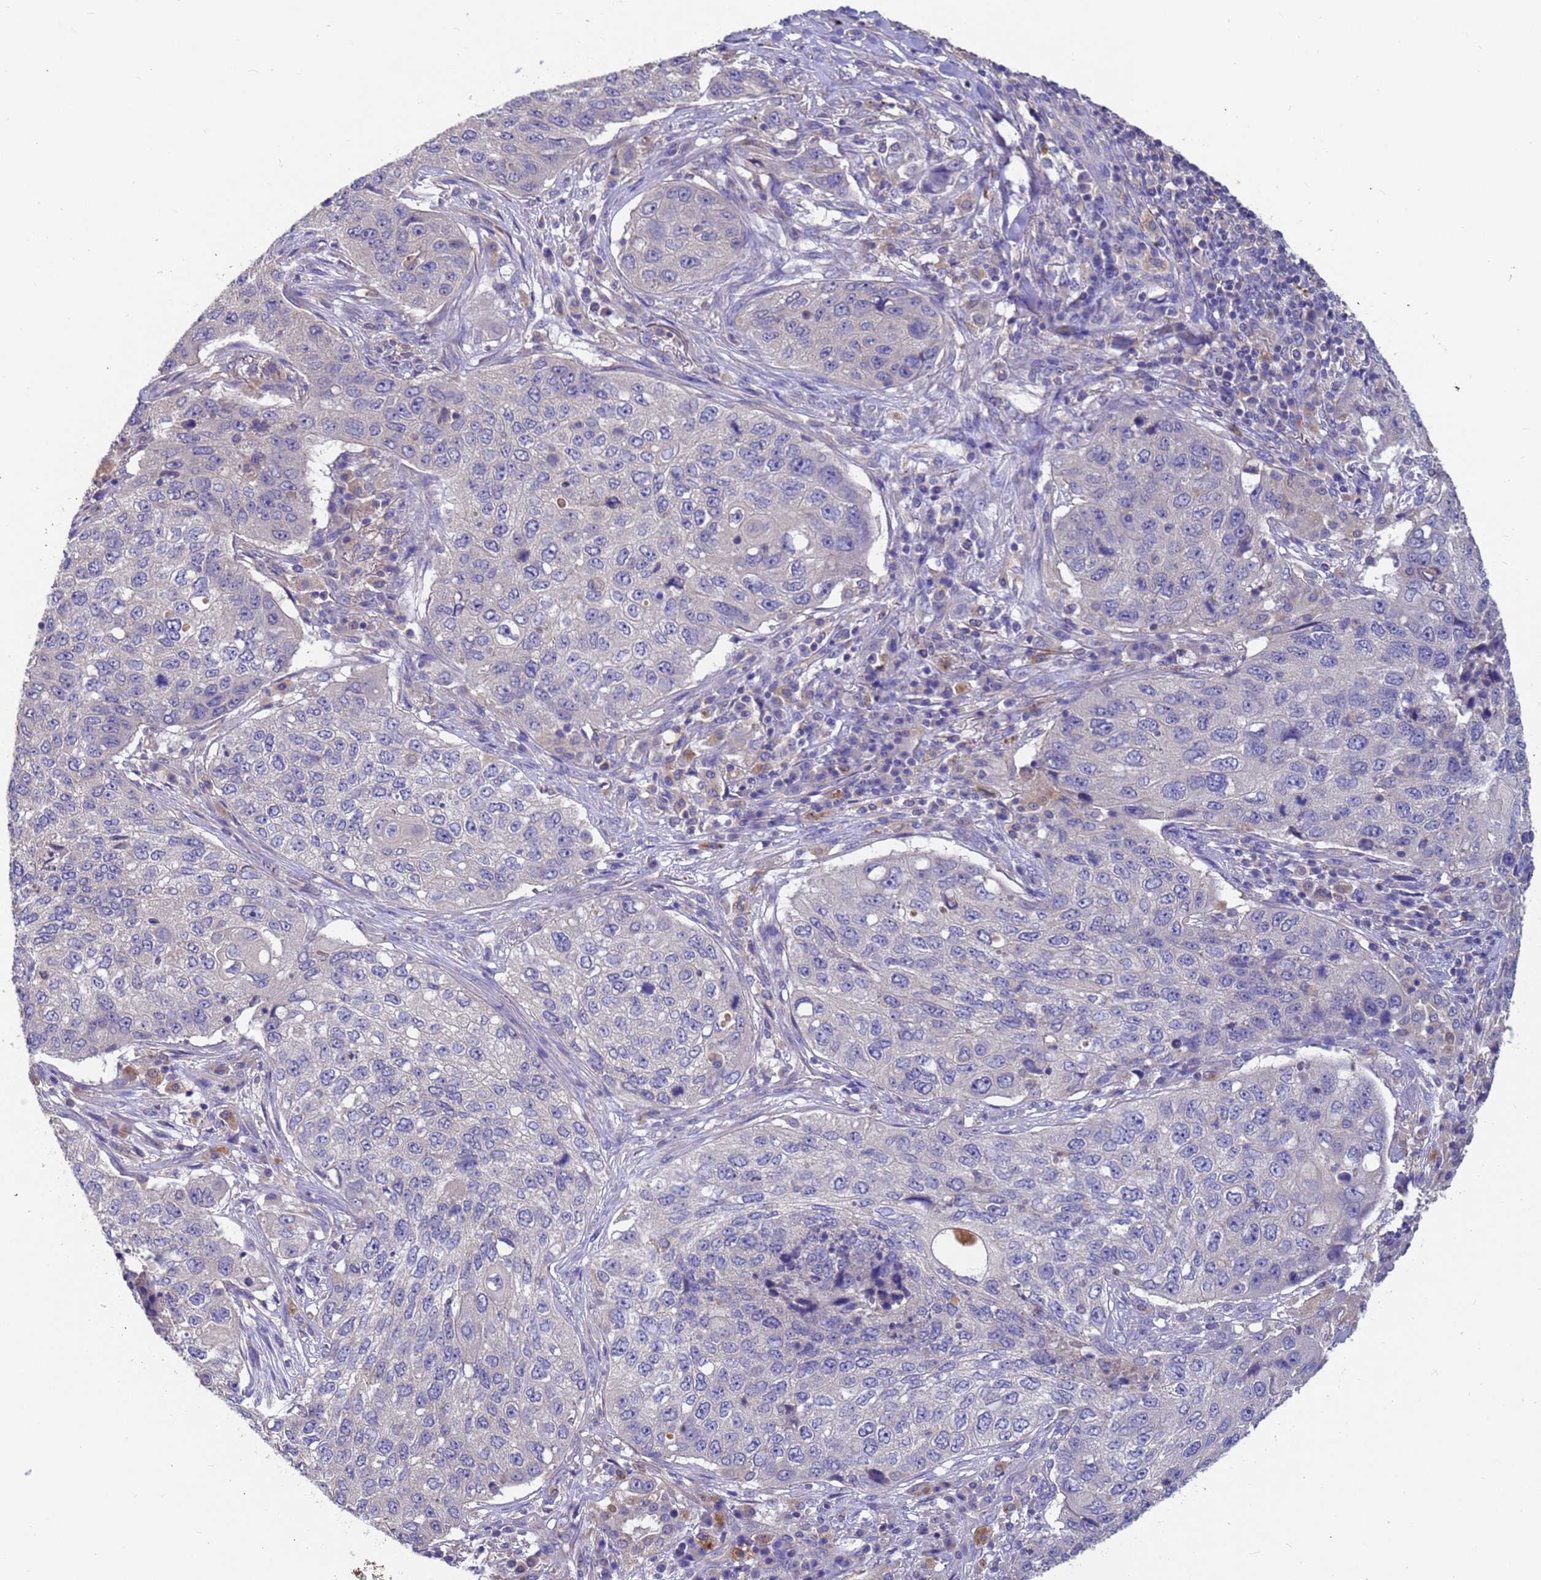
{"staining": {"intensity": "negative", "quantity": "none", "location": "none"}, "tissue": "lung cancer", "cell_type": "Tumor cells", "image_type": "cancer", "snomed": [{"axis": "morphology", "description": "Squamous cell carcinoma, NOS"}, {"axis": "topography", "description": "Lung"}], "caption": "Micrograph shows no significant protein staining in tumor cells of squamous cell carcinoma (lung).", "gene": "SRL", "patient": {"sex": "female", "age": 63}}